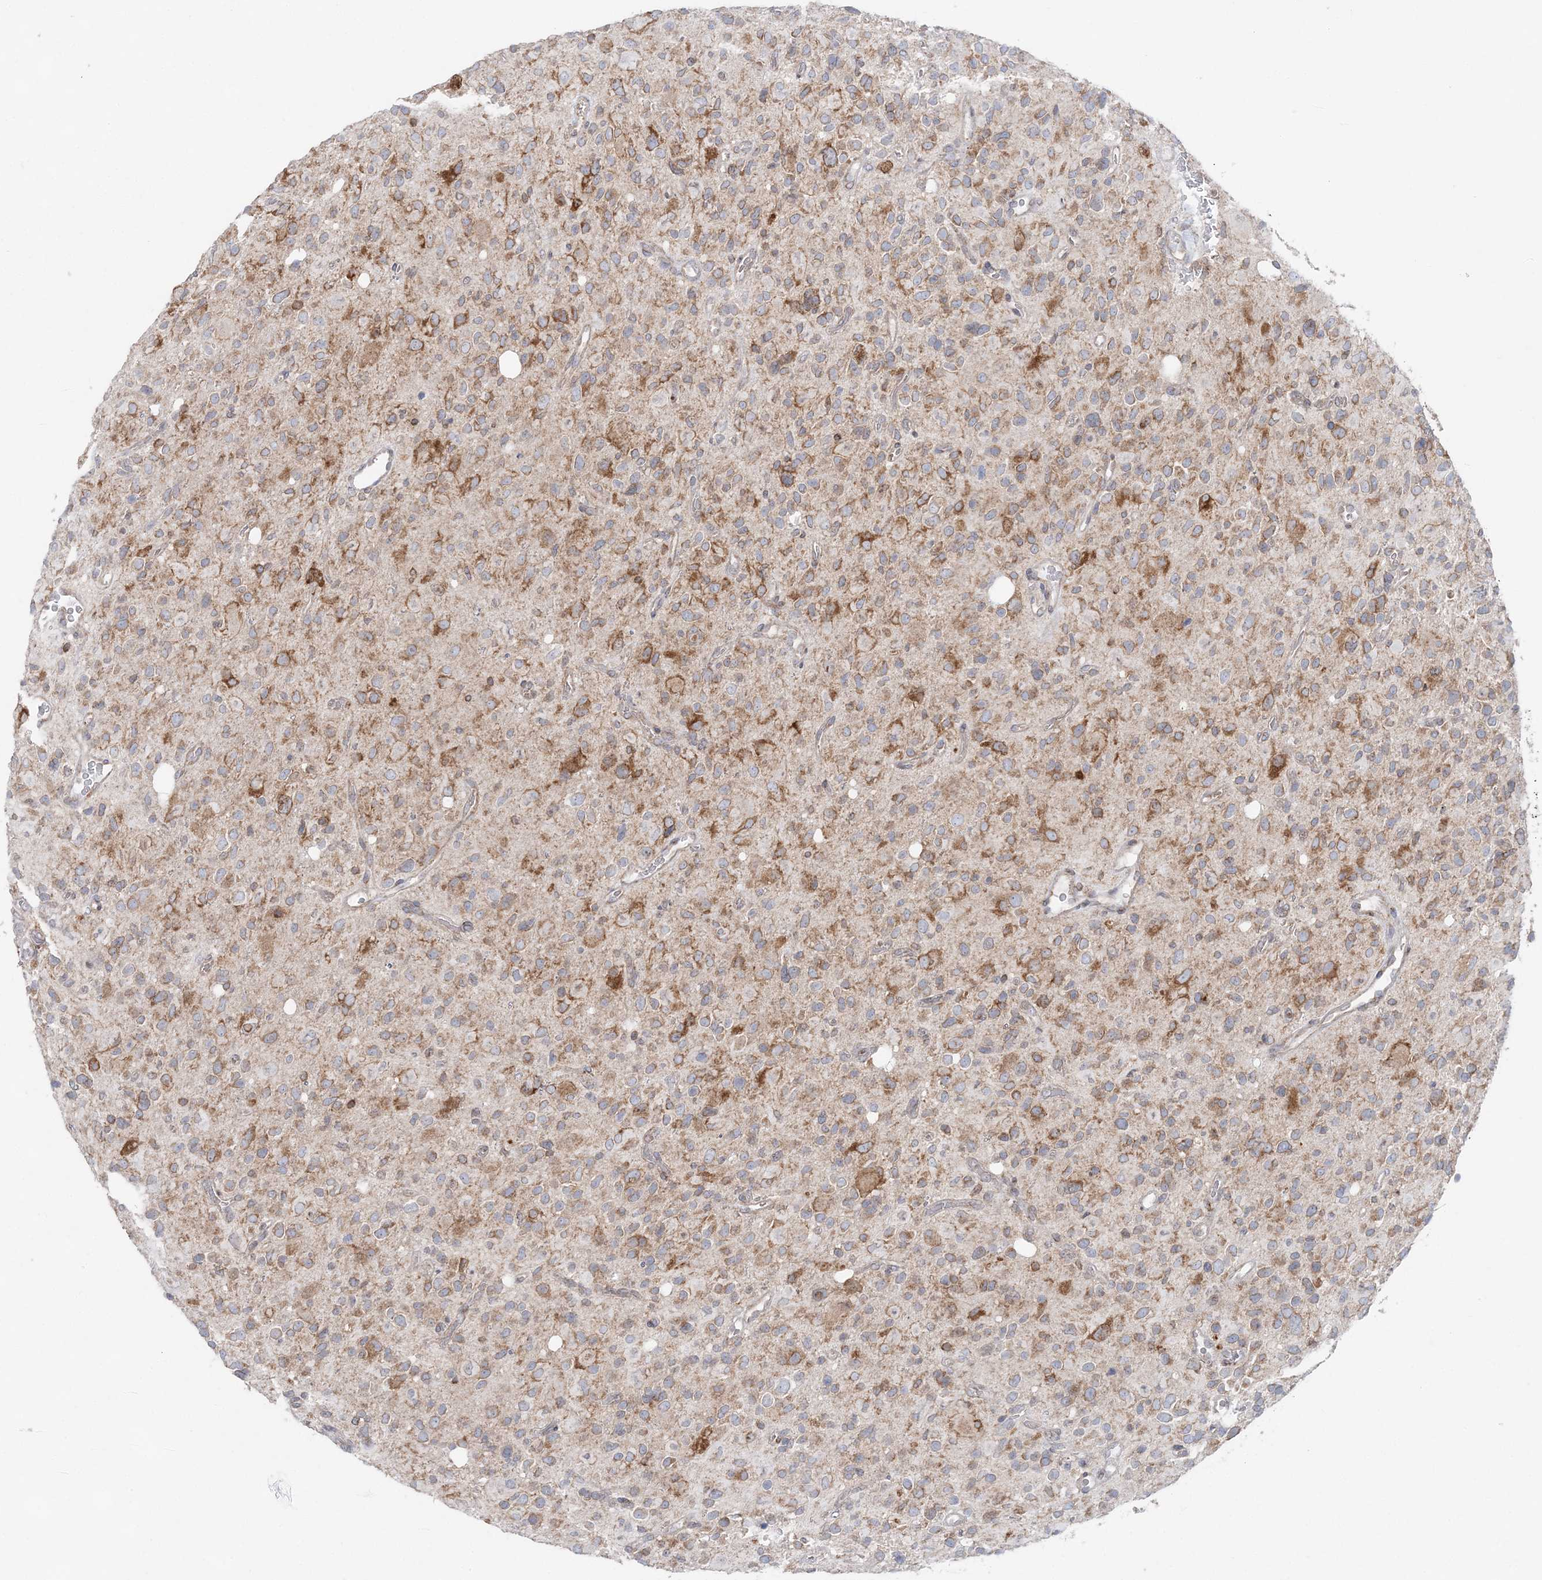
{"staining": {"intensity": "weak", "quantity": ">75%", "location": "cytoplasmic/membranous"}, "tissue": "glioma", "cell_type": "Tumor cells", "image_type": "cancer", "snomed": [{"axis": "morphology", "description": "Glioma, malignant, High grade"}, {"axis": "topography", "description": "Brain"}], "caption": "Immunohistochemistry (DAB (3,3'-diaminobenzidine)) staining of glioma demonstrates weak cytoplasmic/membranous protein expression in about >75% of tumor cells.", "gene": "TMED10", "patient": {"sex": "male", "age": 48}}